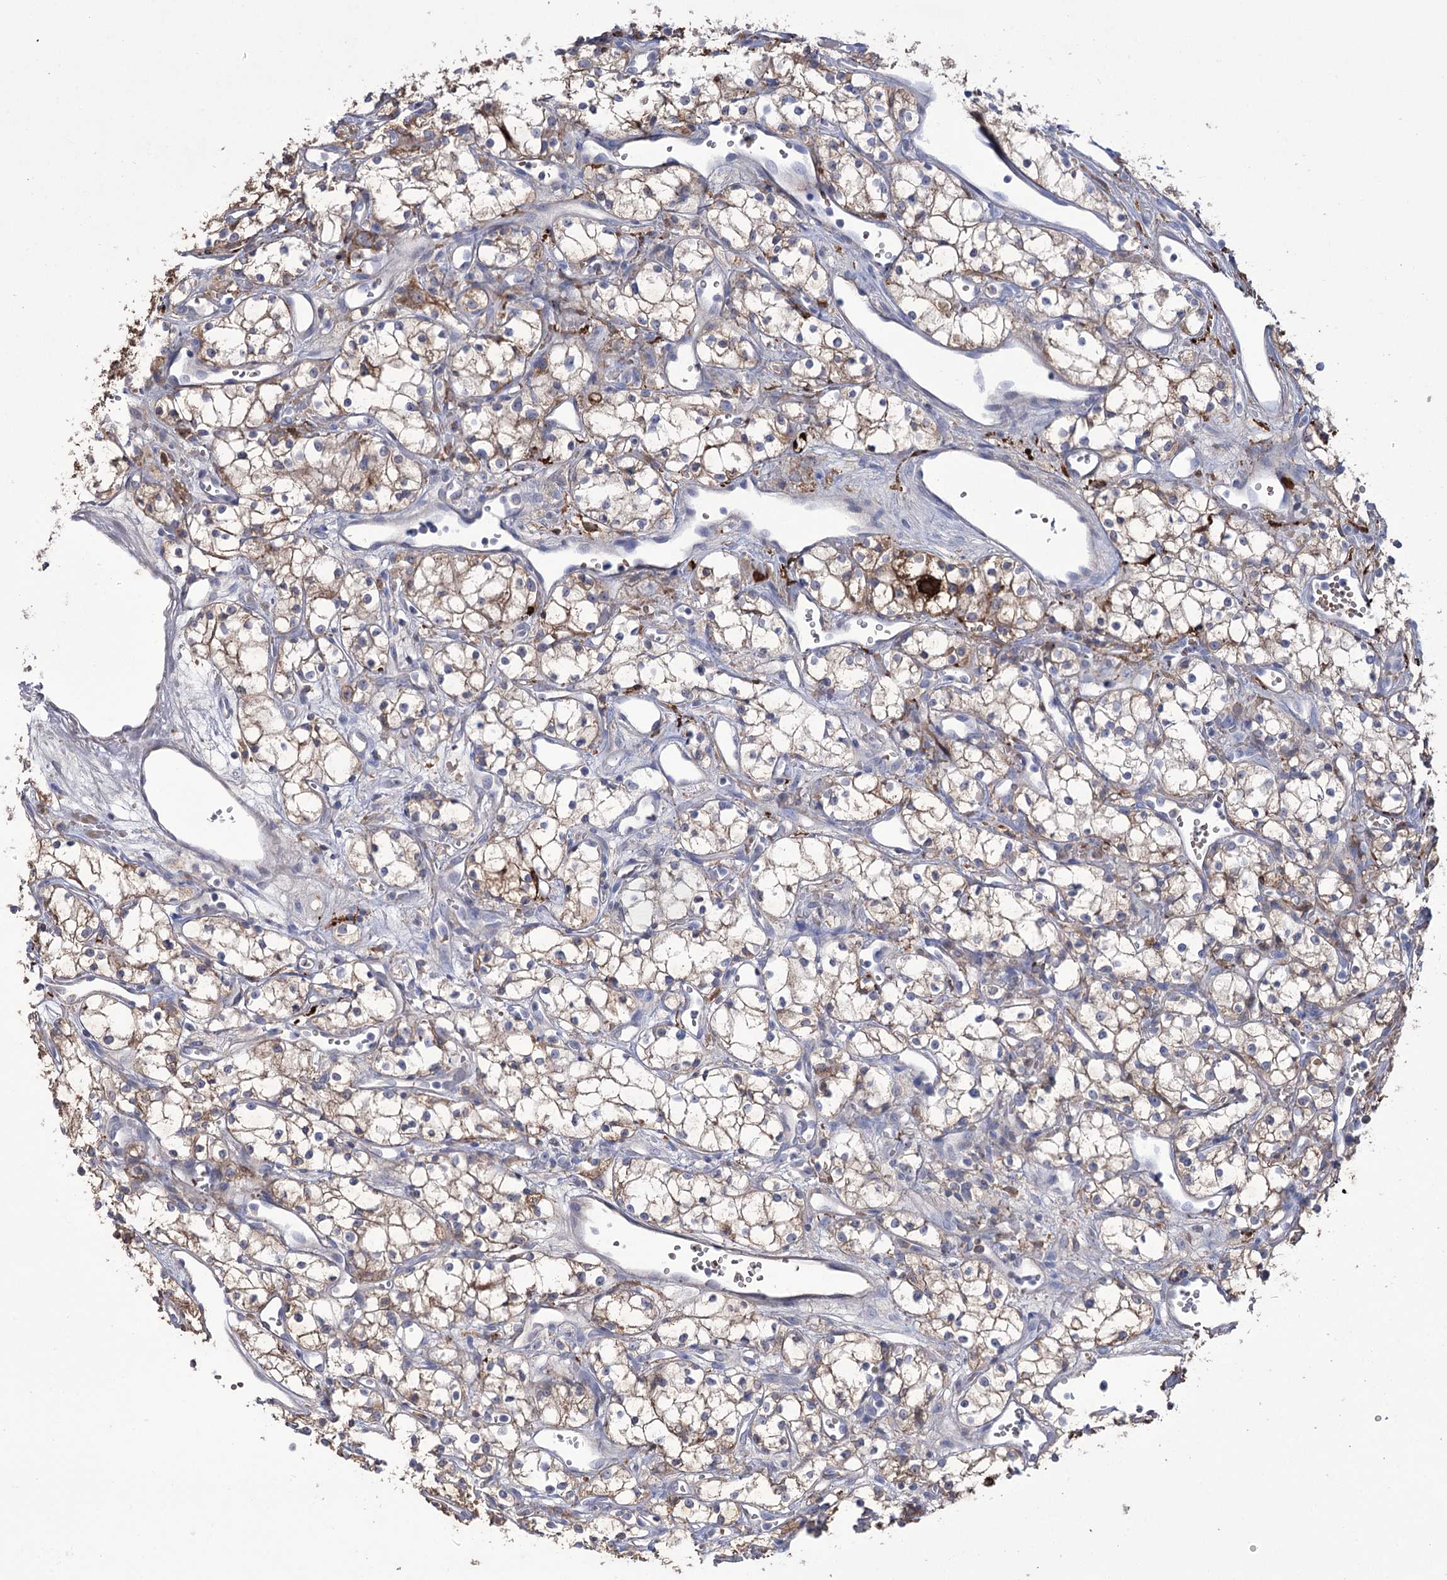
{"staining": {"intensity": "weak", "quantity": ">75%", "location": "cytoplasmic/membranous"}, "tissue": "renal cancer", "cell_type": "Tumor cells", "image_type": "cancer", "snomed": [{"axis": "morphology", "description": "Adenocarcinoma, NOS"}, {"axis": "topography", "description": "Kidney"}], "caption": "Weak cytoplasmic/membranous staining for a protein is identified in about >75% of tumor cells of adenocarcinoma (renal) using IHC.", "gene": "ZNF622", "patient": {"sex": "male", "age": 59}}